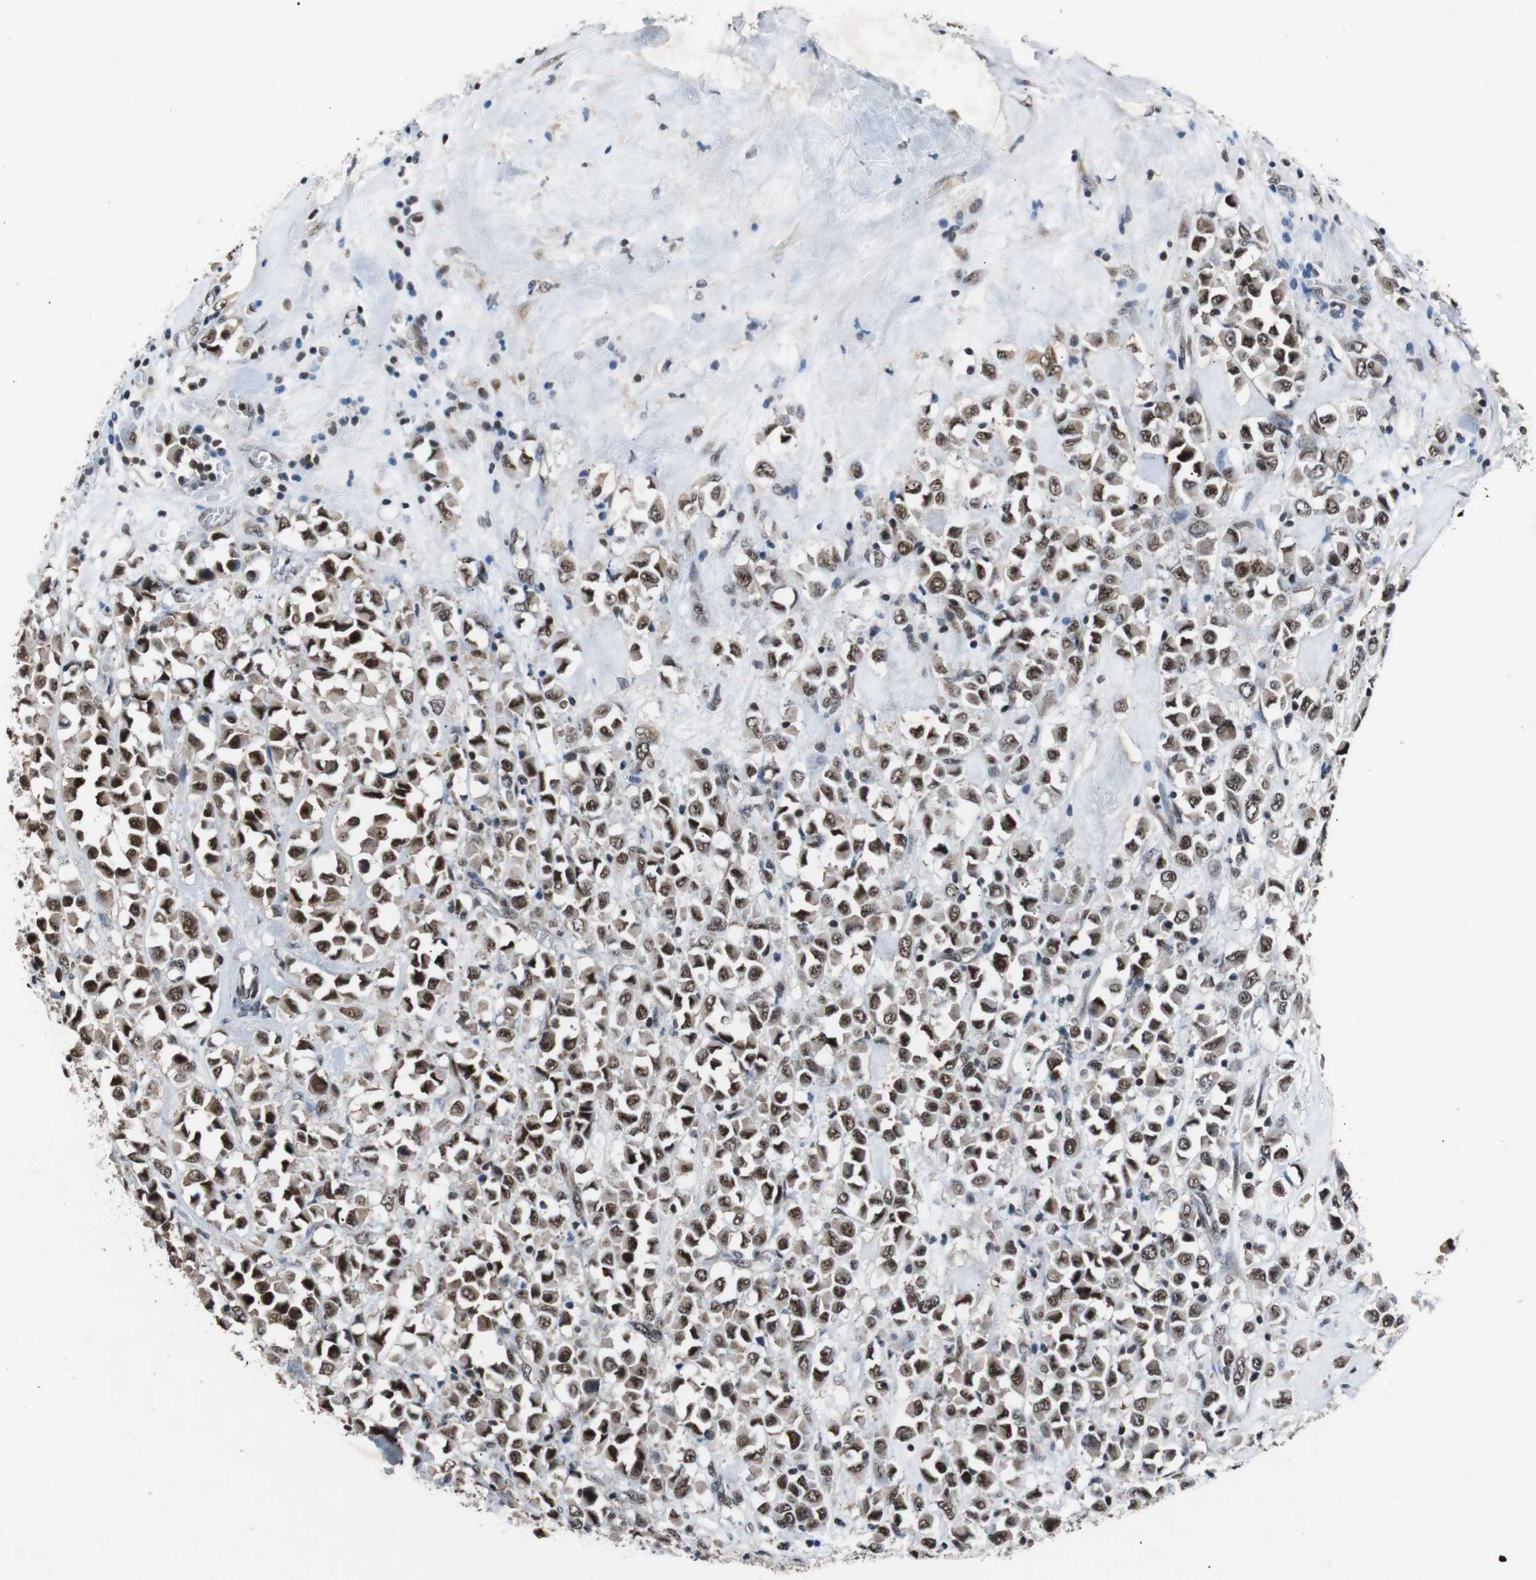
{"staining": {"intensity": "moderate", "quantity": ">75%", "location": "nuclear"}, "tissue": "breast cancer", "cell_type": "Tumor cells", "image_type": "cancer", "snomed": [{"axis": "morphology", "description": "Duct carcinoma"}, {"axis": "topography", "description": "Breast"}], "caption": "A micrograph of breast cancer (intraductal carcinoma) stained for a protein demonstrates moderate nuclear brown staining in tumor cells.", "gene": "USP28", "patient": {"sex": "female", "age": 61}}